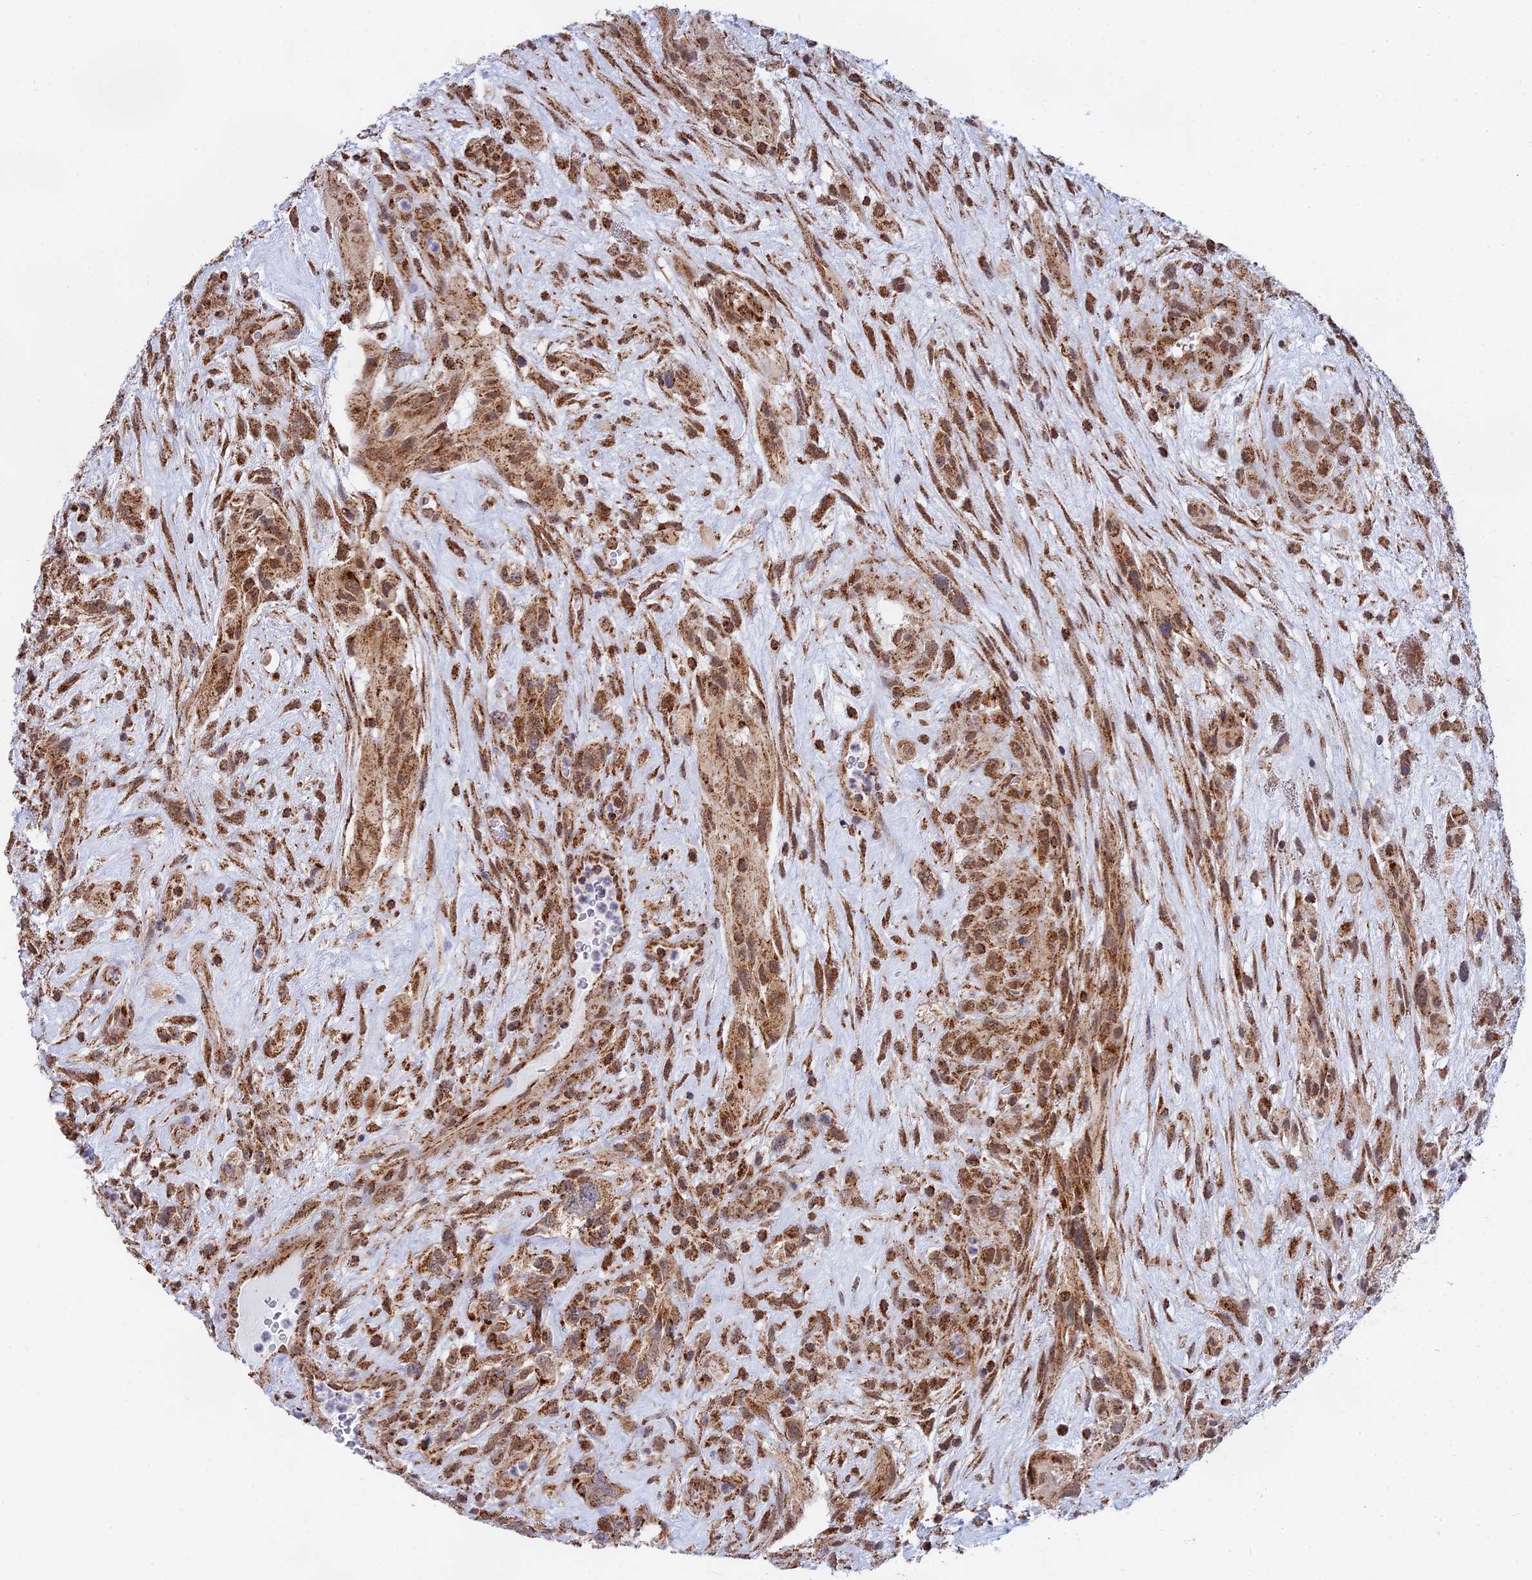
{"staining": {"intensity": "moderate", "quantity": ">75%", "location": "cytoplasmic/membranous"}, "tissue": "glioma", "cell_type": "Tumor cells", "image_type": "cancer", "snomed": [{"axis": "morphology", "description": "Glioma, malignant, High grade"}, {"axis": "topography", "description": "Brain"}], "caption": "This histopathology image displays immunohistochemistry staining of glioma, with medium moderate cytoplasmic/membranous positivity in approximately >75% of tumor cells.", "gene": "CDC16", "patient": {"sex": "male", "age": 61}}